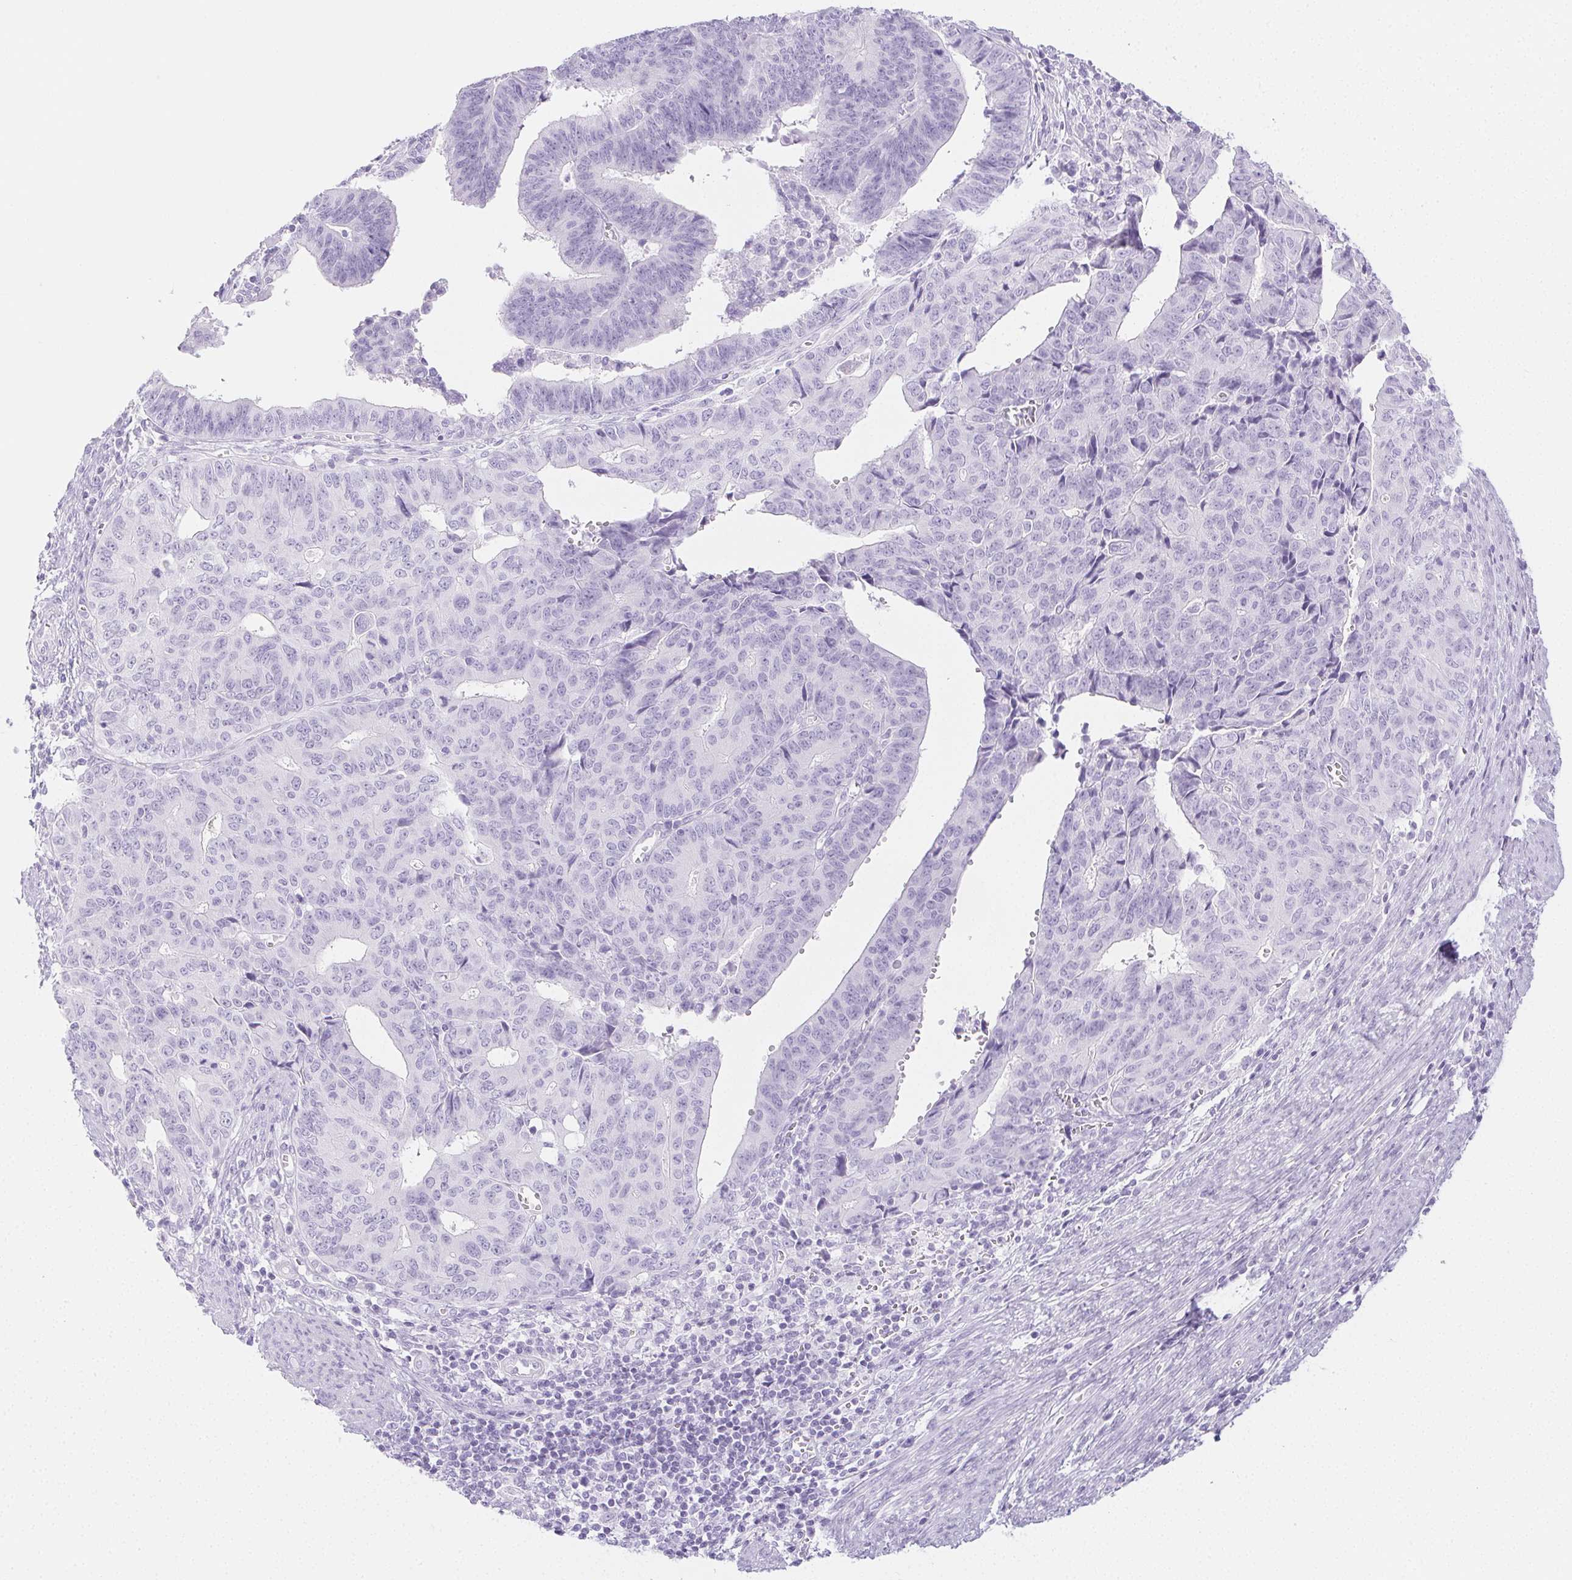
{"staining": {"intensity": "negative", "quantity": "none", "location": "none"}, "tissue": "endometrial cancer", "cell_type": "Tumor cells", "image_type": "cancer", "snomed": [{"axis": "morphology", "description": "Adenocarcinoma, NOS"}, {"axis": "topography", "description": "Endometrium"}], "caption": "Endometrial cancer was stained to show a protein in brown. There is no significant positivity in tumor cells. (DAB IHC visualized using brightfield microscopy, high magnification).", "gene": "PI3", "patient": {"sex": "female", "age": 65}}